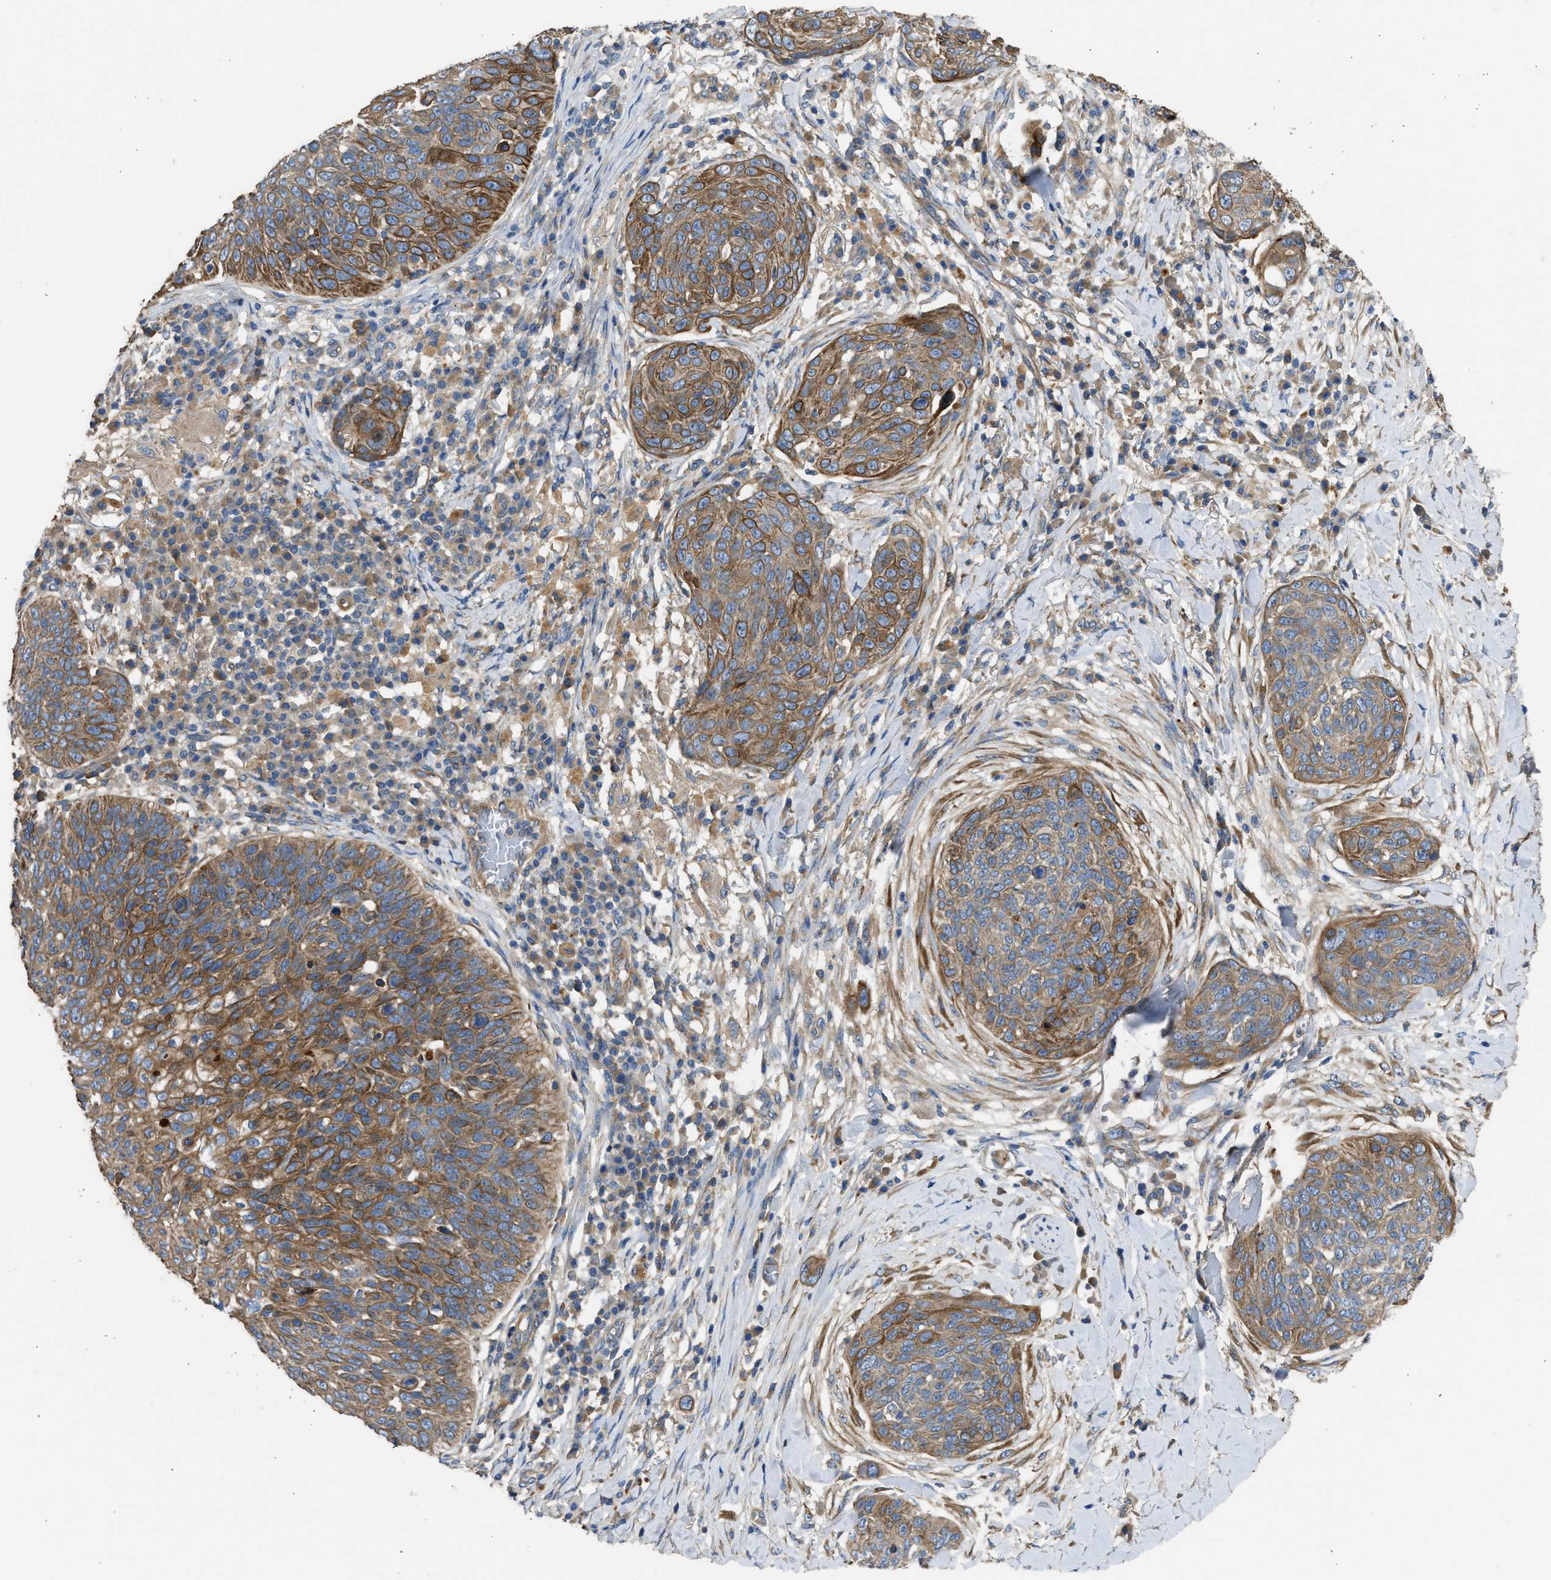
{"staining": {"intensity": "strong", "quantity": ">75%", "location": "cytoplasmic/membranous"}, "tissue": "skin cancer", "cell_type": "Tumor cells", "image_type": "cancer", "snomed": [{"axis": "morphology", "description": "Squamous cell carcinoma in situ, NOS"}, {"axis": "morphology", "description": "Squamous cell carcinoma, NOS"}, {"axis": "topography", "description": "Skin"}], "caption": "IHC image of neoplastic tissue: human squamous cell carcinoma (skin) stained using immunohistochemistry (IHC) reveals high levels of strong protein expression localized specifically in the cytoplasmic/membranous of tumor cells, appearing as a cytoplasmic/membranous brown color.", "gene": "CSRNP2", "patient": {"sex": "male", "age": 93}}